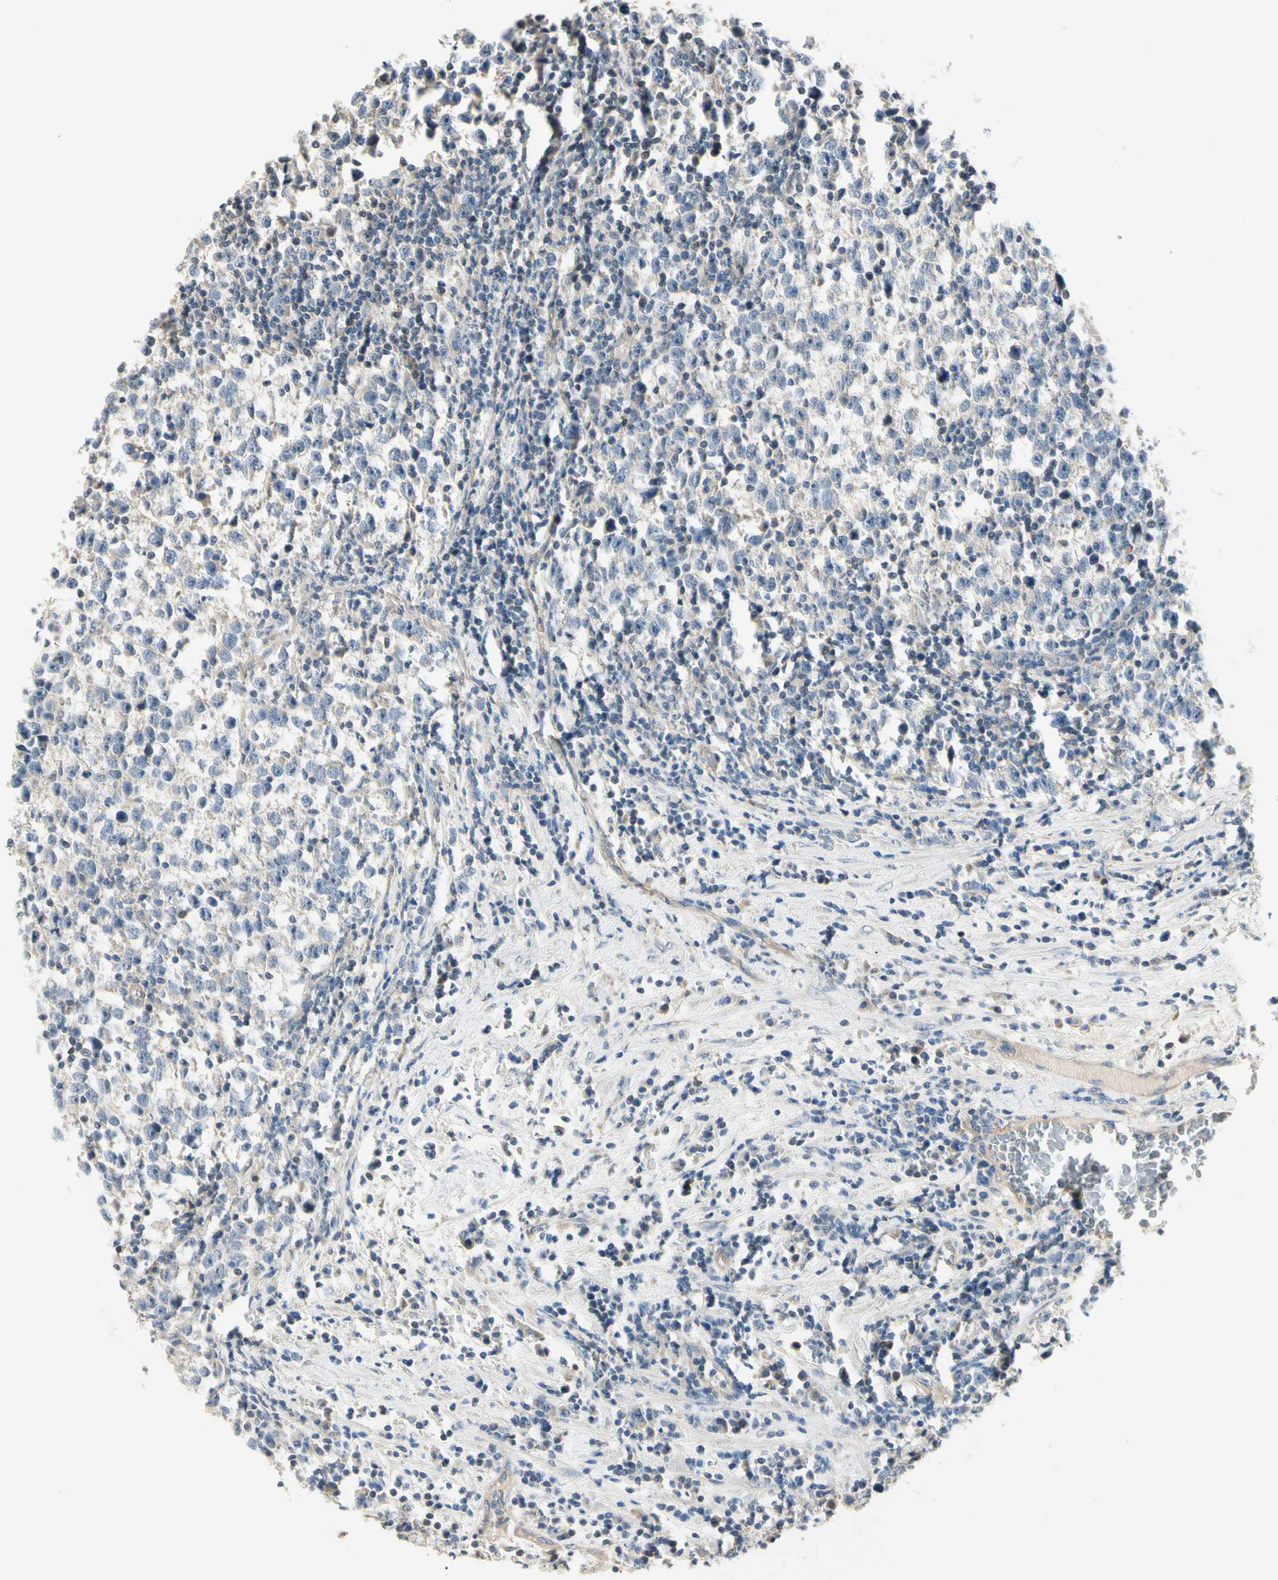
{"staining": {"intensity": "weak", "quantity": "<25%", "location": "cytoplasmic/membranous"}, "tissue": "testis cancer", "cell_type": "Tumor cells", "image_type": "cancer", "snomed": [{"axis": "morphology", "description": "Seminoma, NOS"}, {"axis": "topography", "description": "Testis"}], "caption": "This is an immunohistochemistry photomicrograph of seminoma (testis). There is no staining in tumor cells.", "gene": "GPR153", "patient": {"sex": "male", "age": 43}}